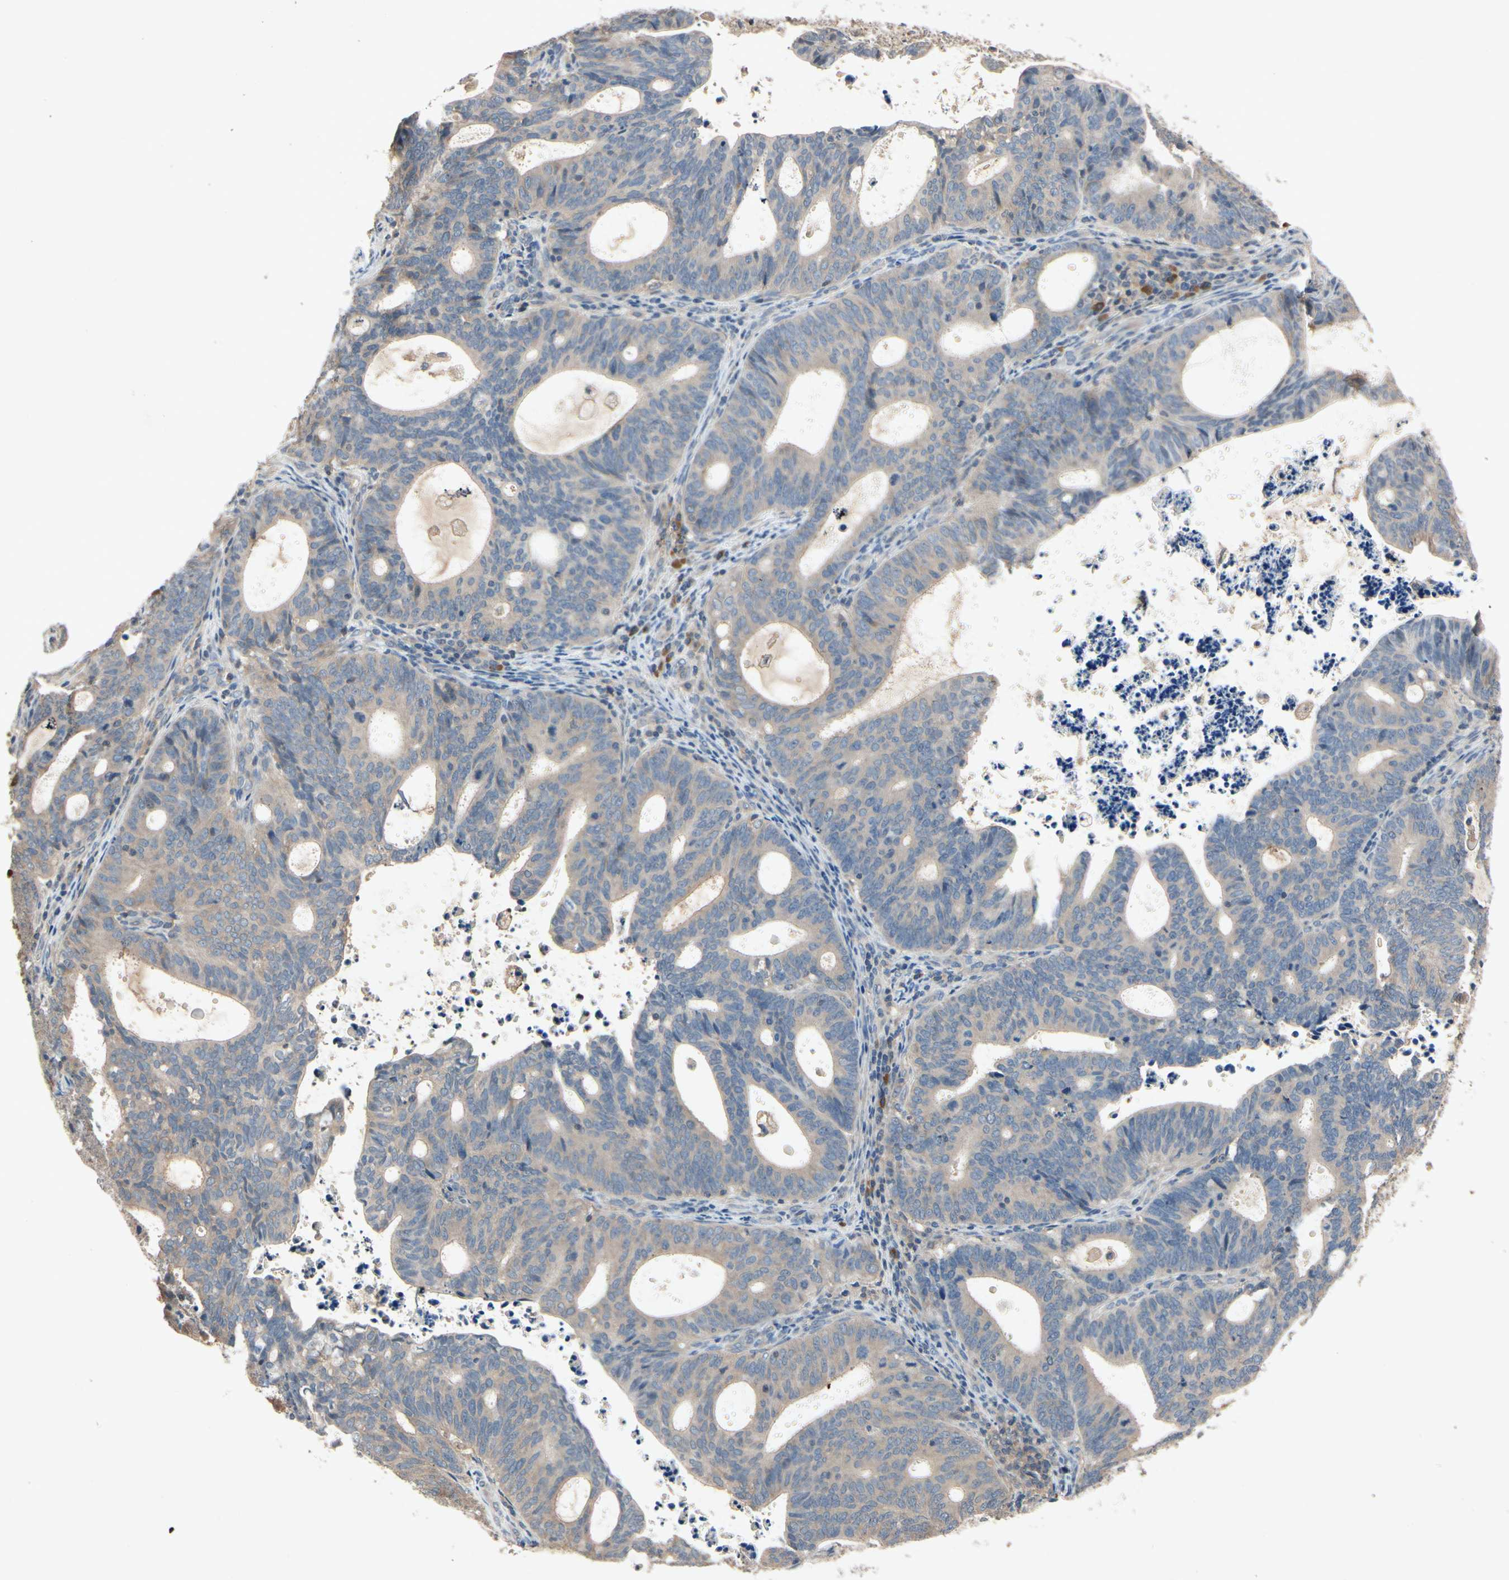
{"staining": {"intensity": "weak", "quantity": ">75%", "location": "cytoplasmic/membranous"}, "tissue": "endometrial cancer", "cell_type": "Tumor cells", "image_type": "cancer", "snomed": [{"axis": "morphology", "description": "Adenocarcinoma, NOS"}, {"axis": "topography", "description": "Uterus"}], "caption": "Immunohistochemical staining of human endometrial cancer (adenocarcinoma) reveals low levels of weak cytoplasmic/membranous protein positivity in approximately >75% of tumor cells.", "gene": "IL1RL1", "patient": {"sex": "female", "age": 83}}